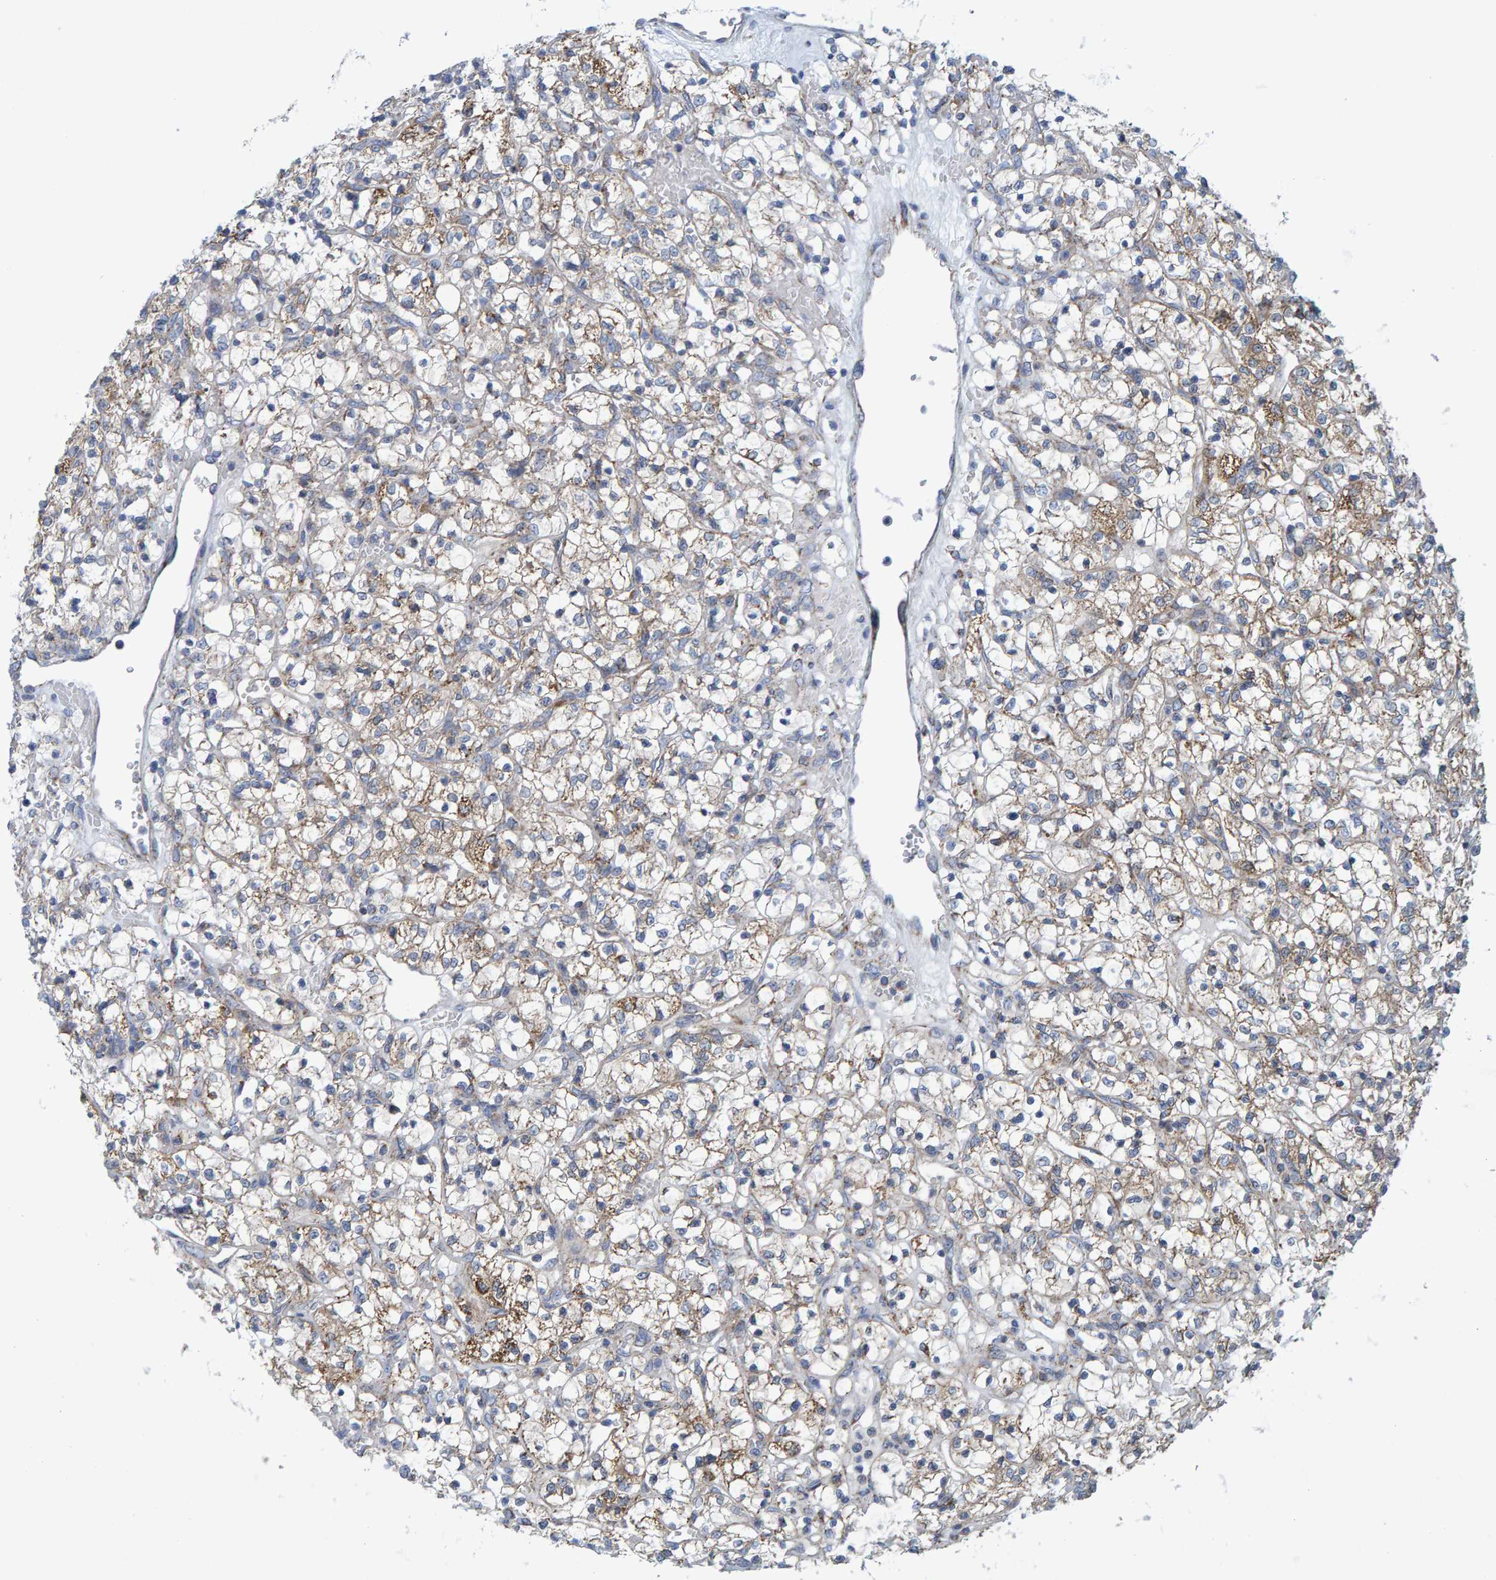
{"staining": {"intensity": "weak", "quantity": "<25%", "location": "cytoplasmic/membranous"}, "tissue": "renal cancer", "cell_type": "Tumor cells", "image_type": "cancer", "snomed": [{"axis": "morphology", "description": "Adenocarcinoma, NOS"}, {"axis": "topography", "description": "Kidney"}], "caption": "Immunohistochemistry of human renal adenocarcinoma demonstrates no positivity in tumor cells.", "gene": "MRPS7", "patient": {"sex": "female", "age": 69}}